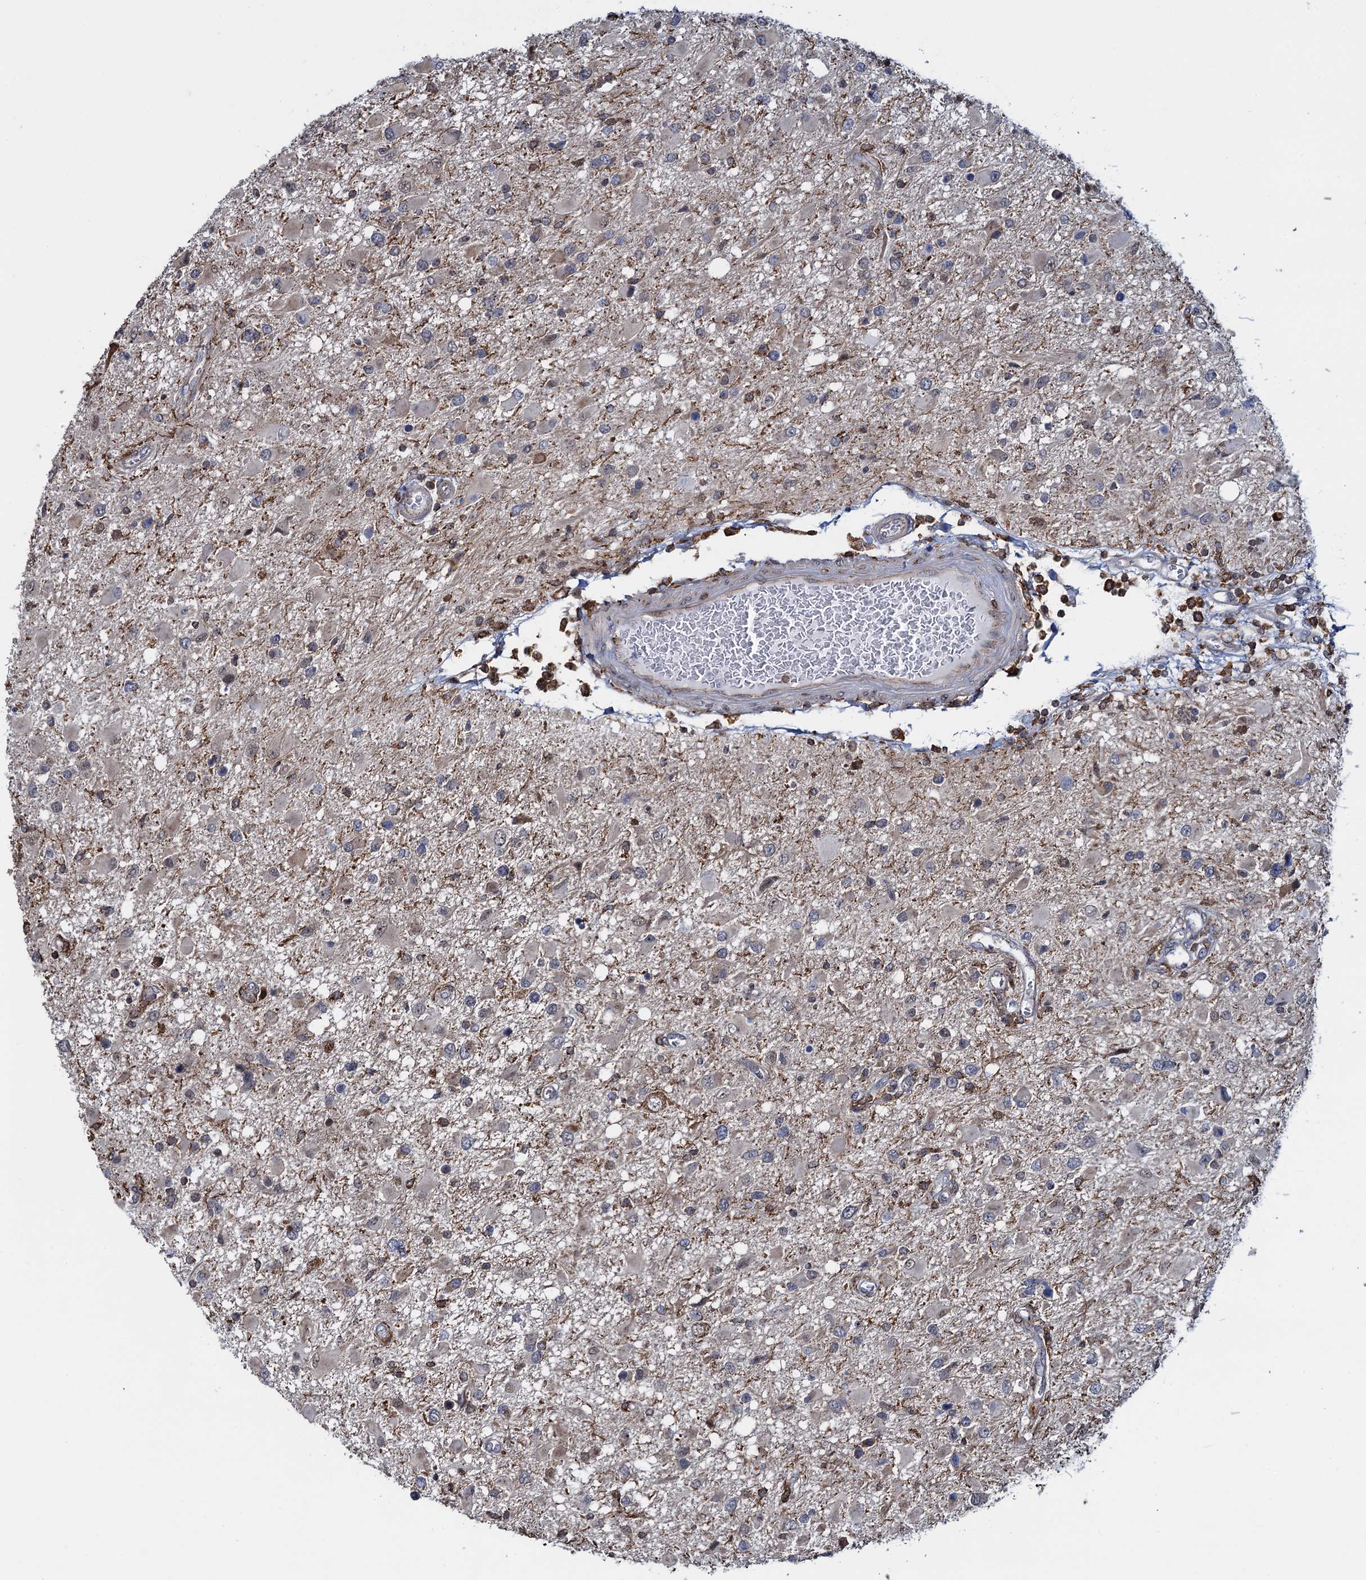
{"staining": {"intensity": "weak", "quantity": "<25%", "location": "cytoplasmic/membranous"}, "tissue": "glioma", "cell_type": "Tumor cells", "image_type": "cancer", "snomed": [{"axis": "morphology", "description": "Glioma, malignant, High grade"}, {"axis": "topography", "description": "Brain"}], "caption": "Photomicrograph shows no significant protein expression in tumor cells of glioma.", "gene": "CCDC102A", "patient": {"sex": "male", "age": 53}}